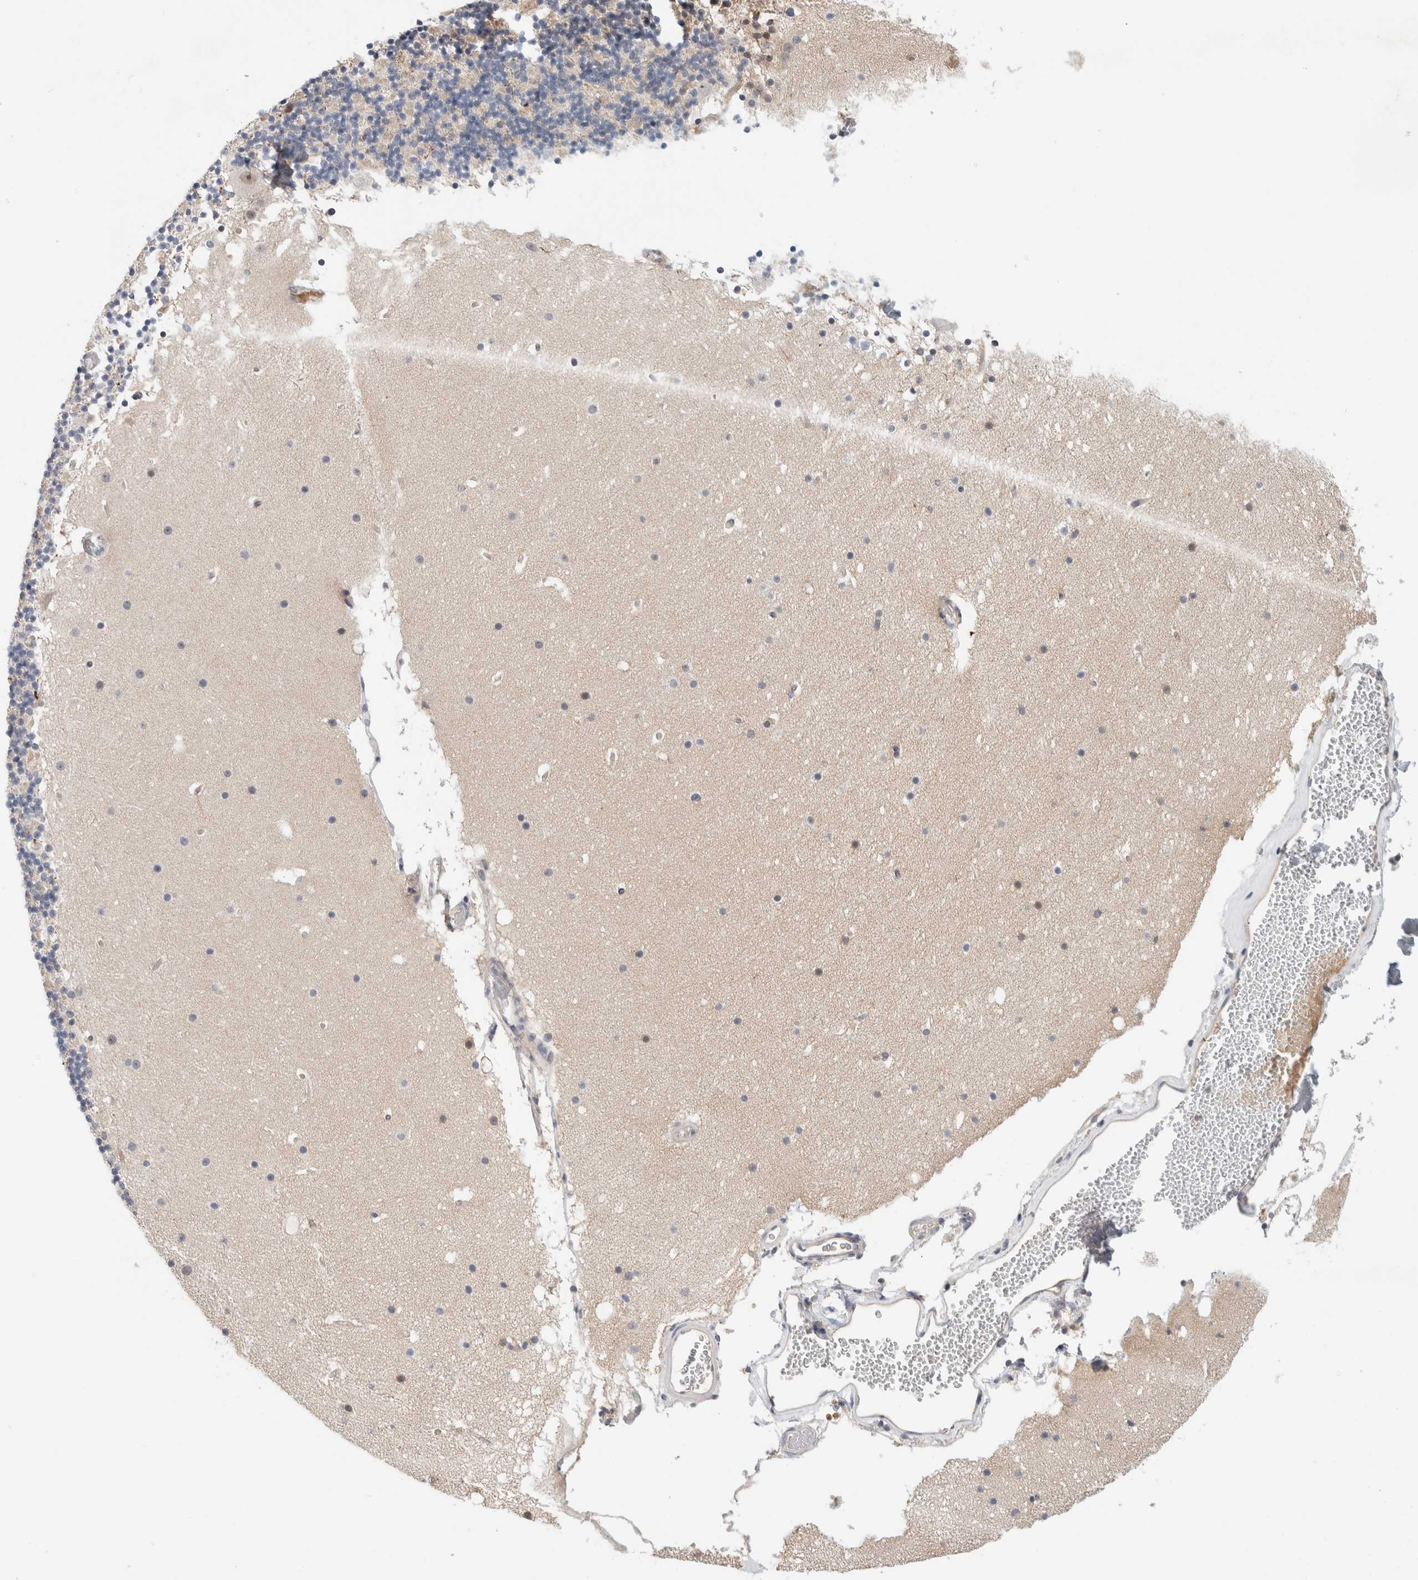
{"staining": {"intensity": "negative", "quantity": "none", "location": "none"}, "tissue": "cerebellum", "cell_type": "Cells in granular layer", "image_type": "normal", "snomed": [{"axis": "morphology", "description": "Normal tissue, NOS"}, {"axis": "topography", "description": "Cerebellum"}], "caption": "High power microscopy photomicrograph of an immunohistochemistry photomicrograph of unremarkable cerebellum, revealing no significant staining in cells in granular layer. (DAB immunohistochemistry (IHC), high magnification).", "gene": "HCN3", "patient": {"sex": "male", "age": 57}}